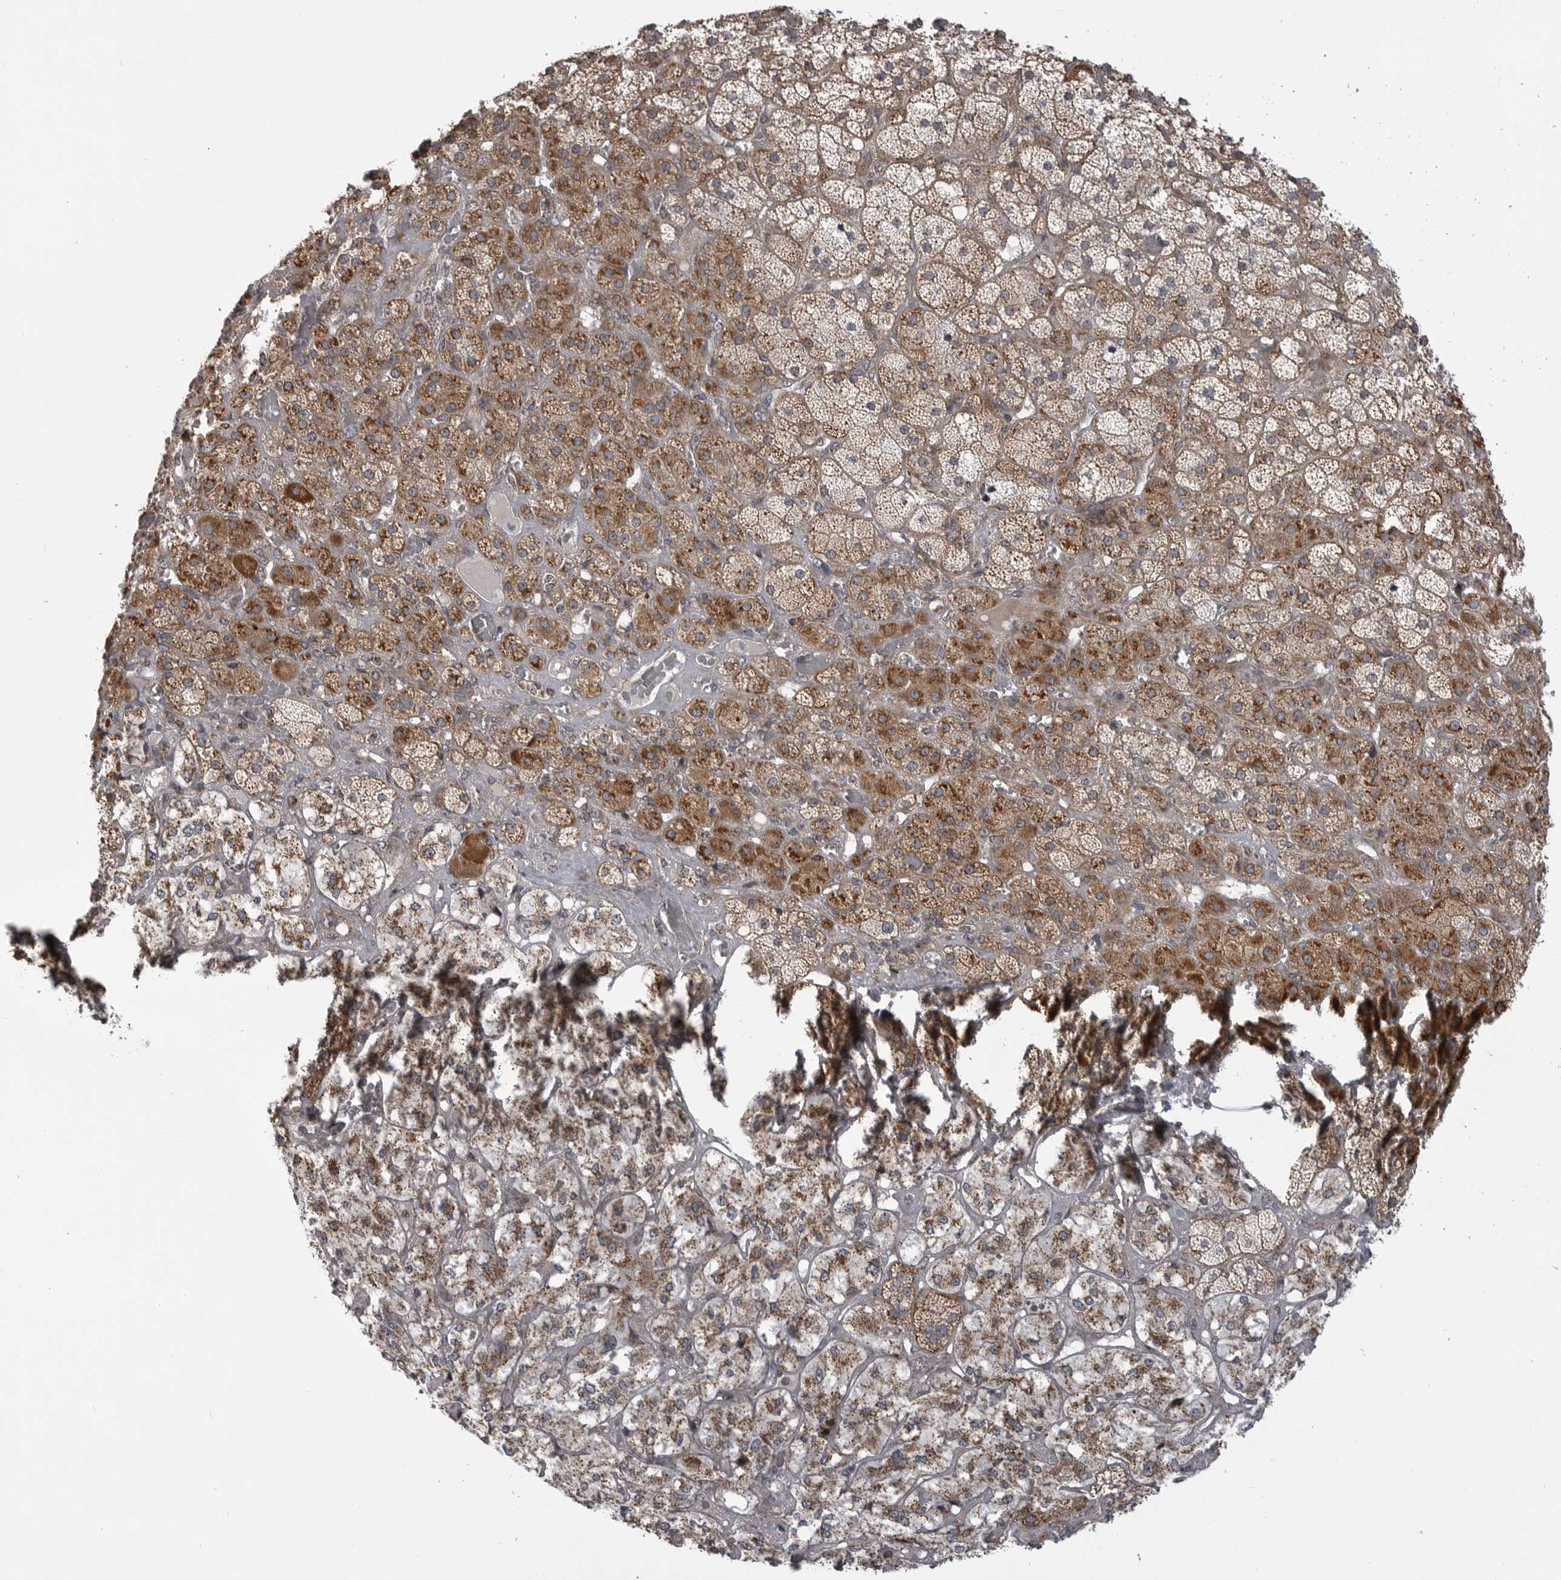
{"staining": {"intensity": "moderate", "quantity": ">75%", "location": "cytoplasmic/membranous"}, "tissue": "adrenal gland", "cell_type": "Glandular cells", "image_type": "normal", "snomed": [{"axis": "morphology", "description": "Normal tissue, NOS"}, {"axis": "topography", "description": "Adrenal gland"}], "caption": "DAB immunohistochemical staining of unremarkable adrenal gland demonstrates moderate cytoplasmic/membranous protein staining in about >75% of glandular cells. The staining was performed using DAB (3,3'-diaminobenzidine), with brown indicating positive protein expression. Nuclei are stained blue with hematoxylin.", "gene": "TMPRSS11F", "patient": {"sex": "male", "age": 57}}